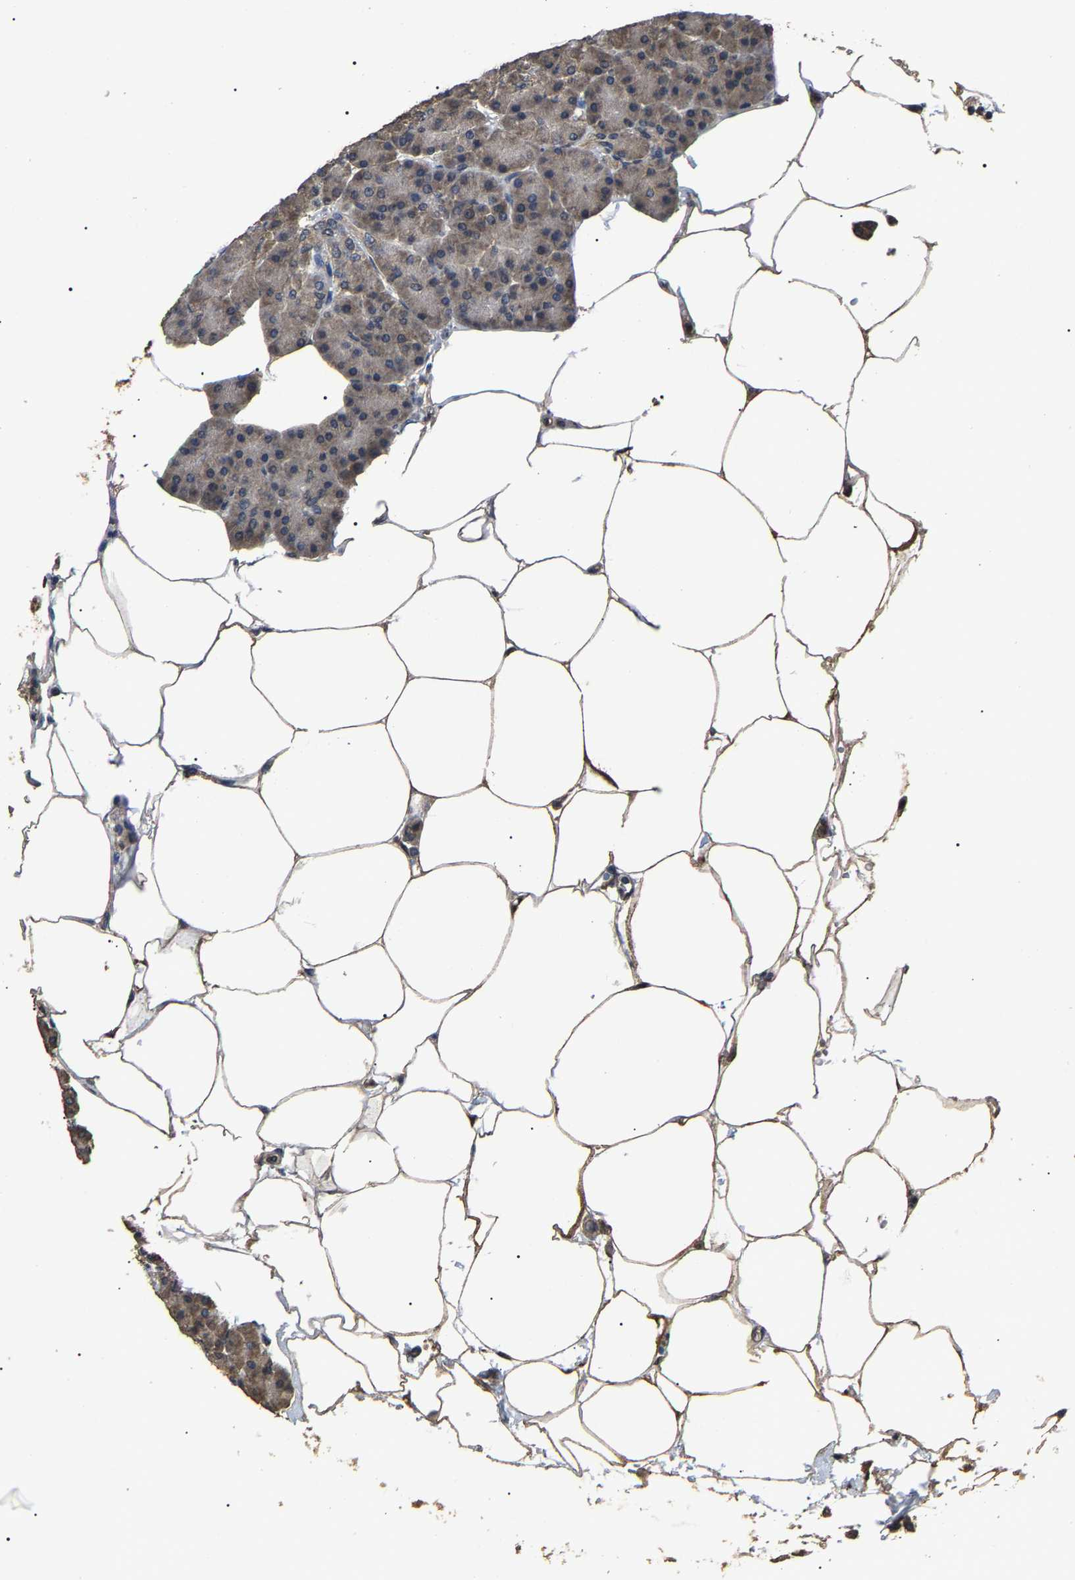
{"staining": {"intensity": "moderate", "quantity": ">75%", "location": "cytoplasmic/membranous"}, "tissue": "pancreas", "cell_type": "Exocrine glandular cells", "image_type": "normal", "snomed": [{"axis": "morphology", "description": "Normal tissue, NOS"}, {"axis": "topography", "description": "Pancreas"}], "caption": "This is a photomicrograph of immunohistochemistry staining of benign pancreas, which shows moderate positivity in the cytoplasmic/membranous of exocrine glandular cells.", "gene": "PSMD8", "patient": {"sex": "female", "age": 70}}